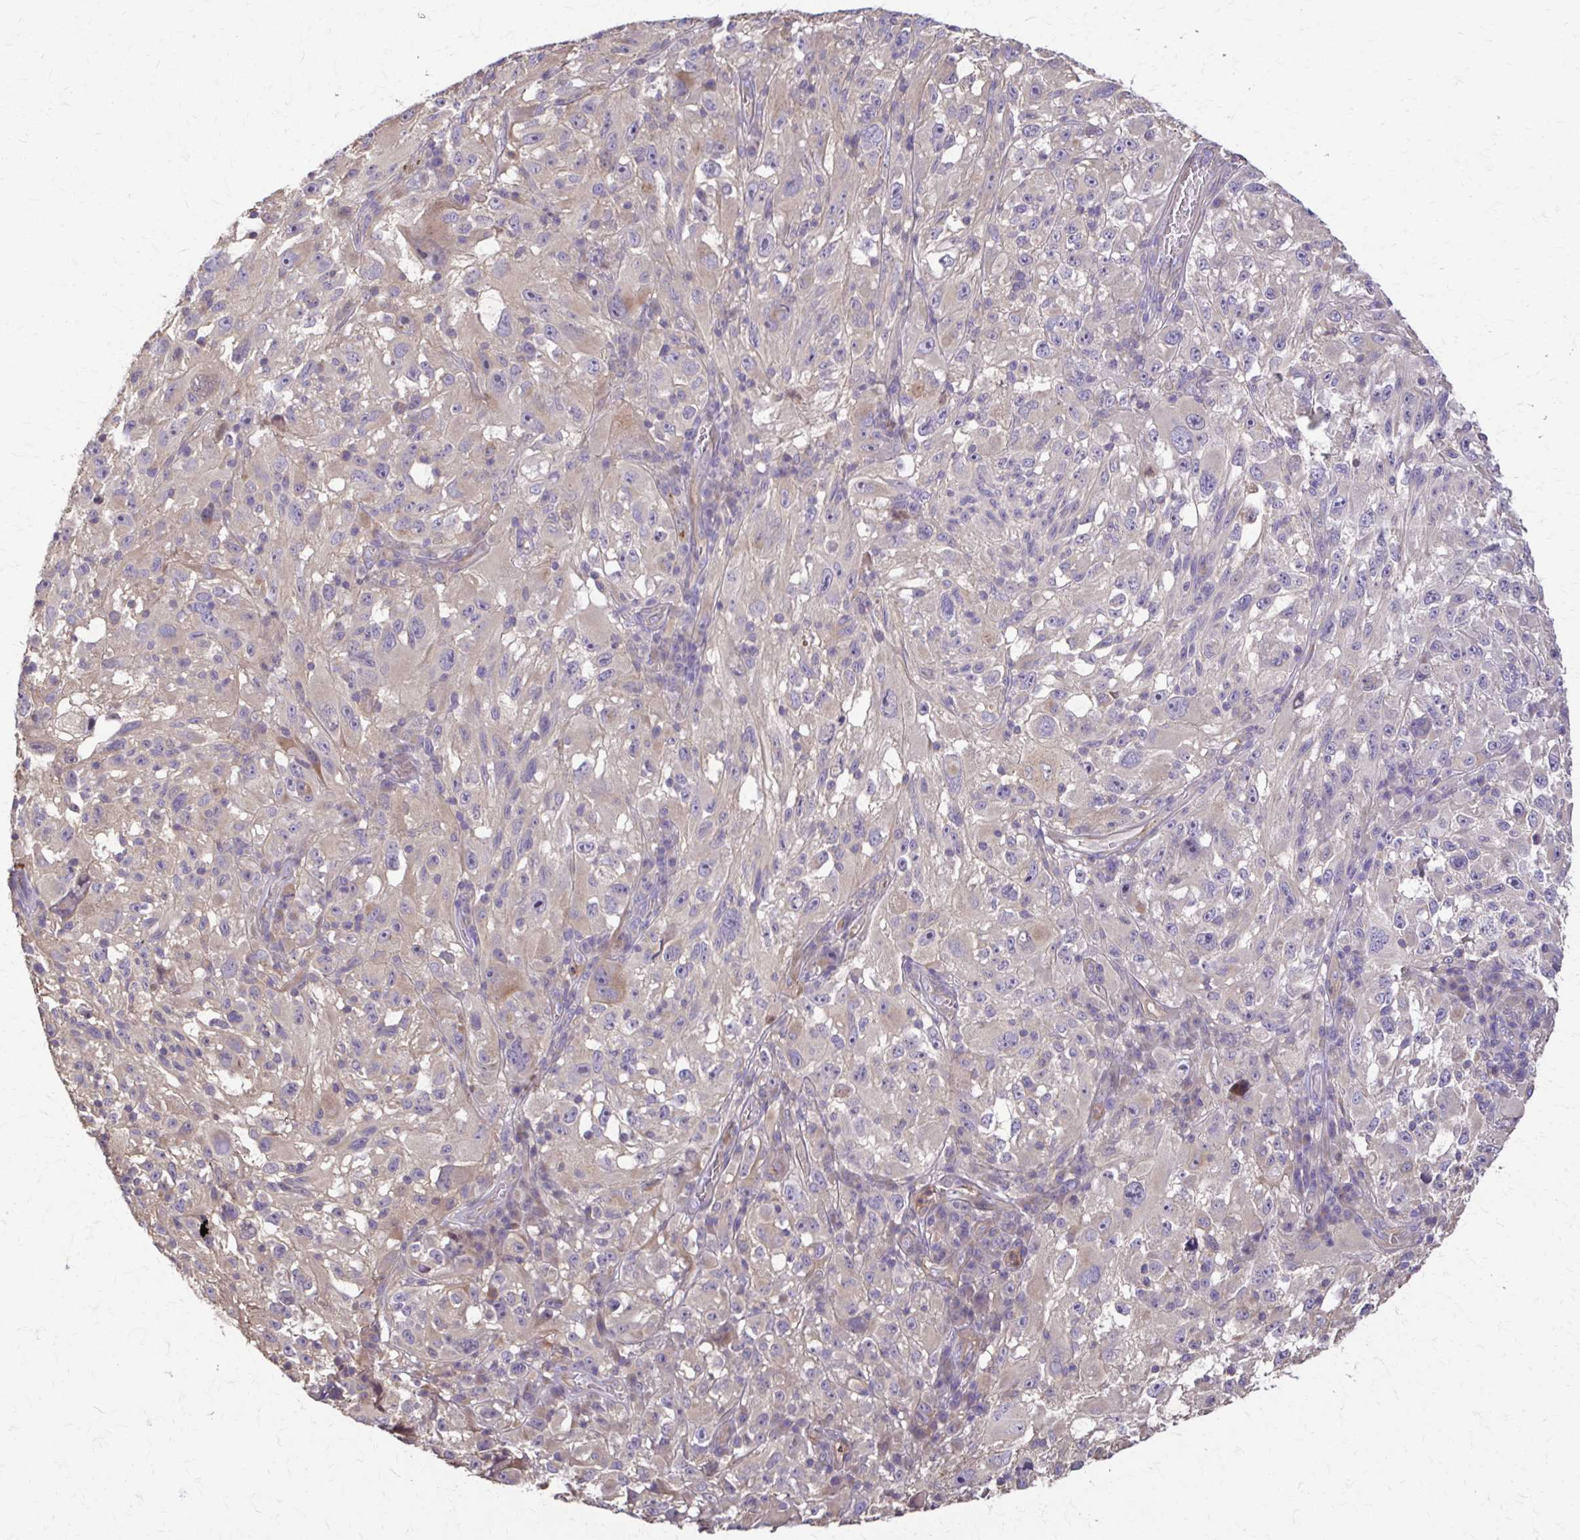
{"staining": {"intensity": "negative", "quantity": "none", "location": "none"}, "tissue": "melanoma", "cell_type": "Tumor cells", "image_type": "cancer", "snomed": [{"axis": "morphology", "description": "Malignant melanoma, NOS"}, {"axis": "topography", "description": "Skin"}], "caption": "High power microscopy histopathology image of an IHC image of melanoma, revealing no significant staining in tumor cells.", "gene": "DSP", "patient": {"sex": "female", "age": 71}}